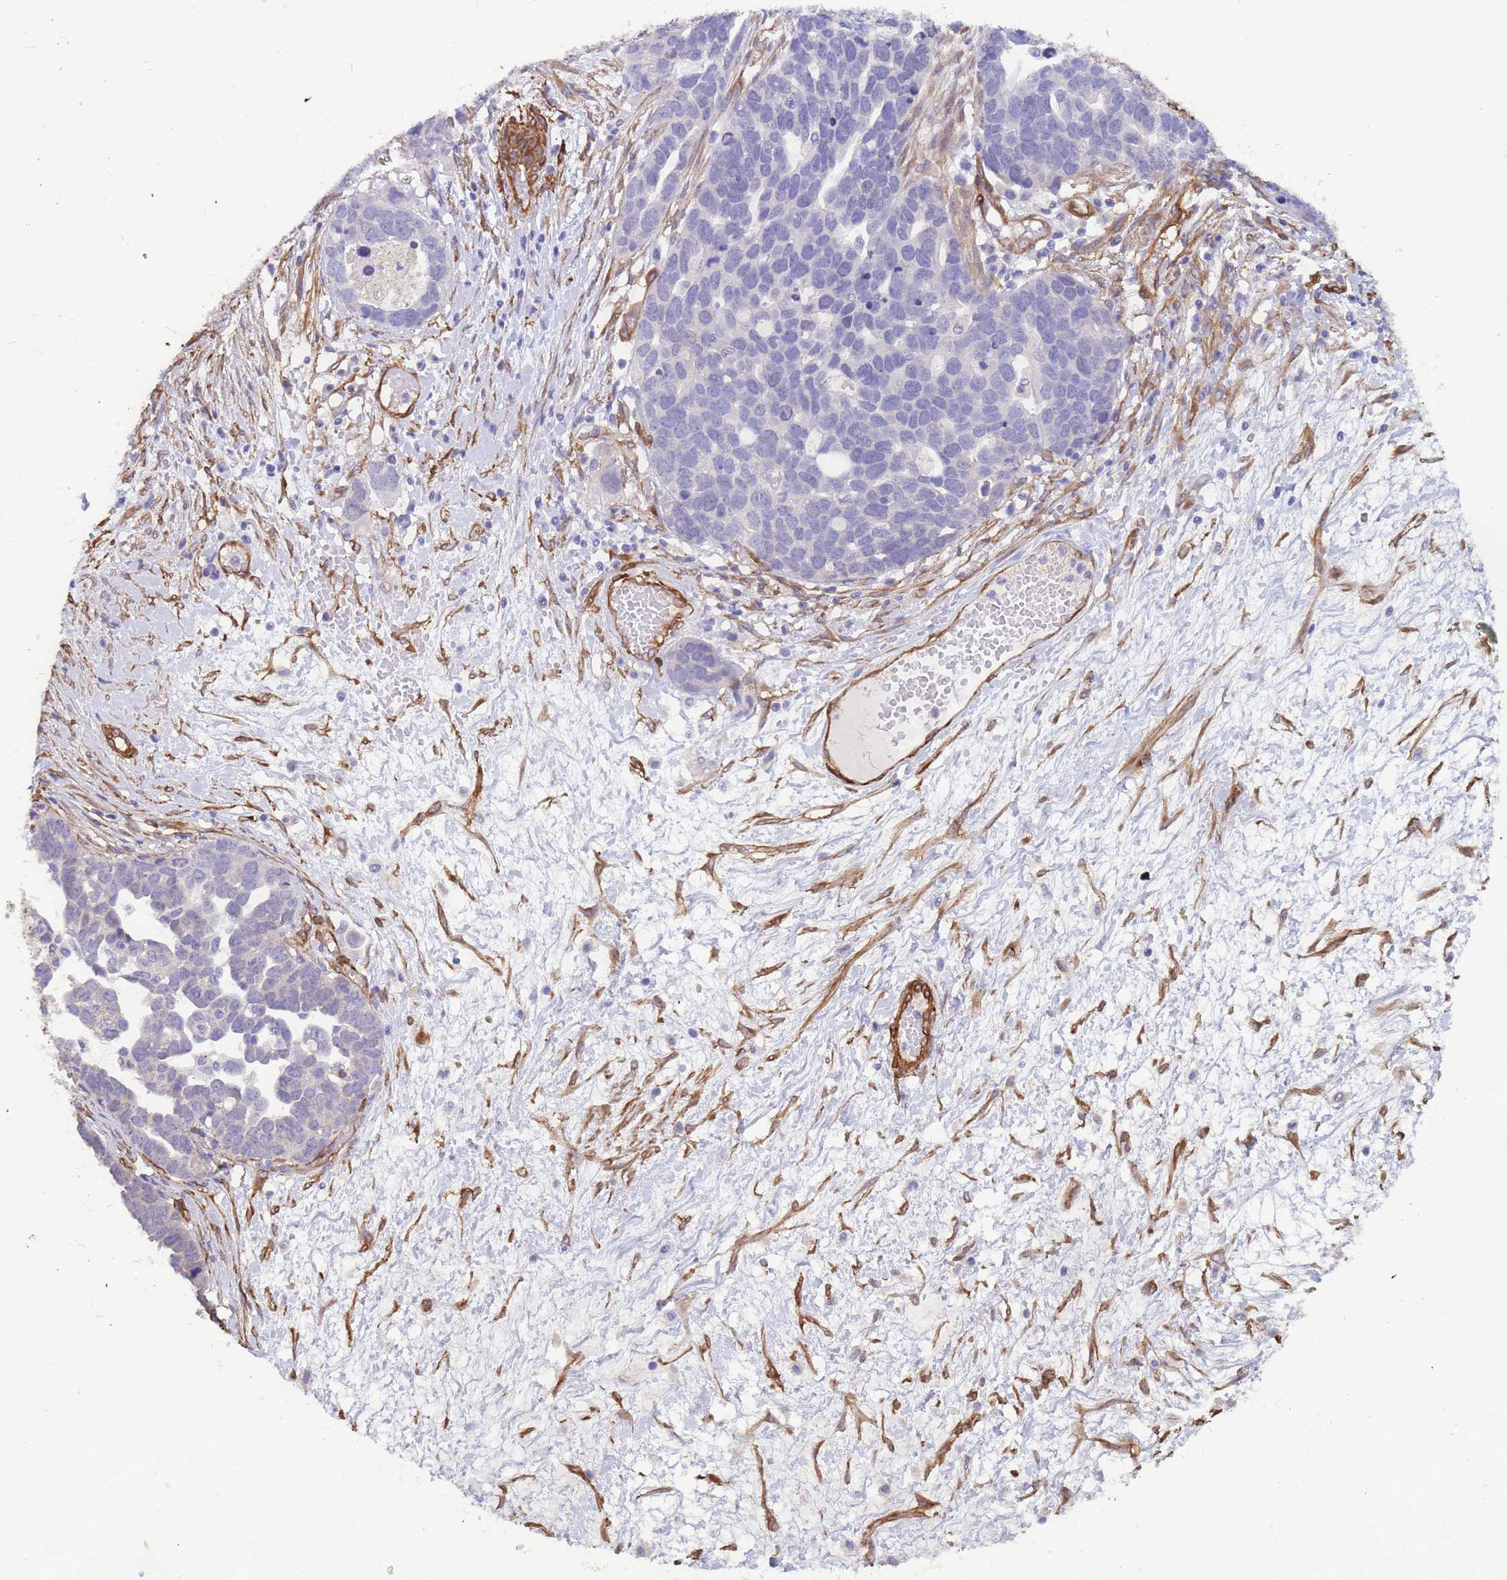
{"staining": {"intensity": "negative", "quantity": "none", "location": "none"}, "tissue": "ovarian cancer", "cell_type": "Tumor cells", "image_type": "cancer", "snomed": [{"axis": "morphology", "description": "Cystadenocarcinoma, serous, NOS"}, {"axis": "topography", "description": "Ovary"}], "caption": "A photomicrograph of human ovarian cancer is negative for staining in tumor cells. Brightfield microscopy of immunohistochemistry stained with DAB (brown) and hematoxylin (blue), captured at high magnification.", "gene": "EHD2", "patient": {"sex": "female", "age": 54}}